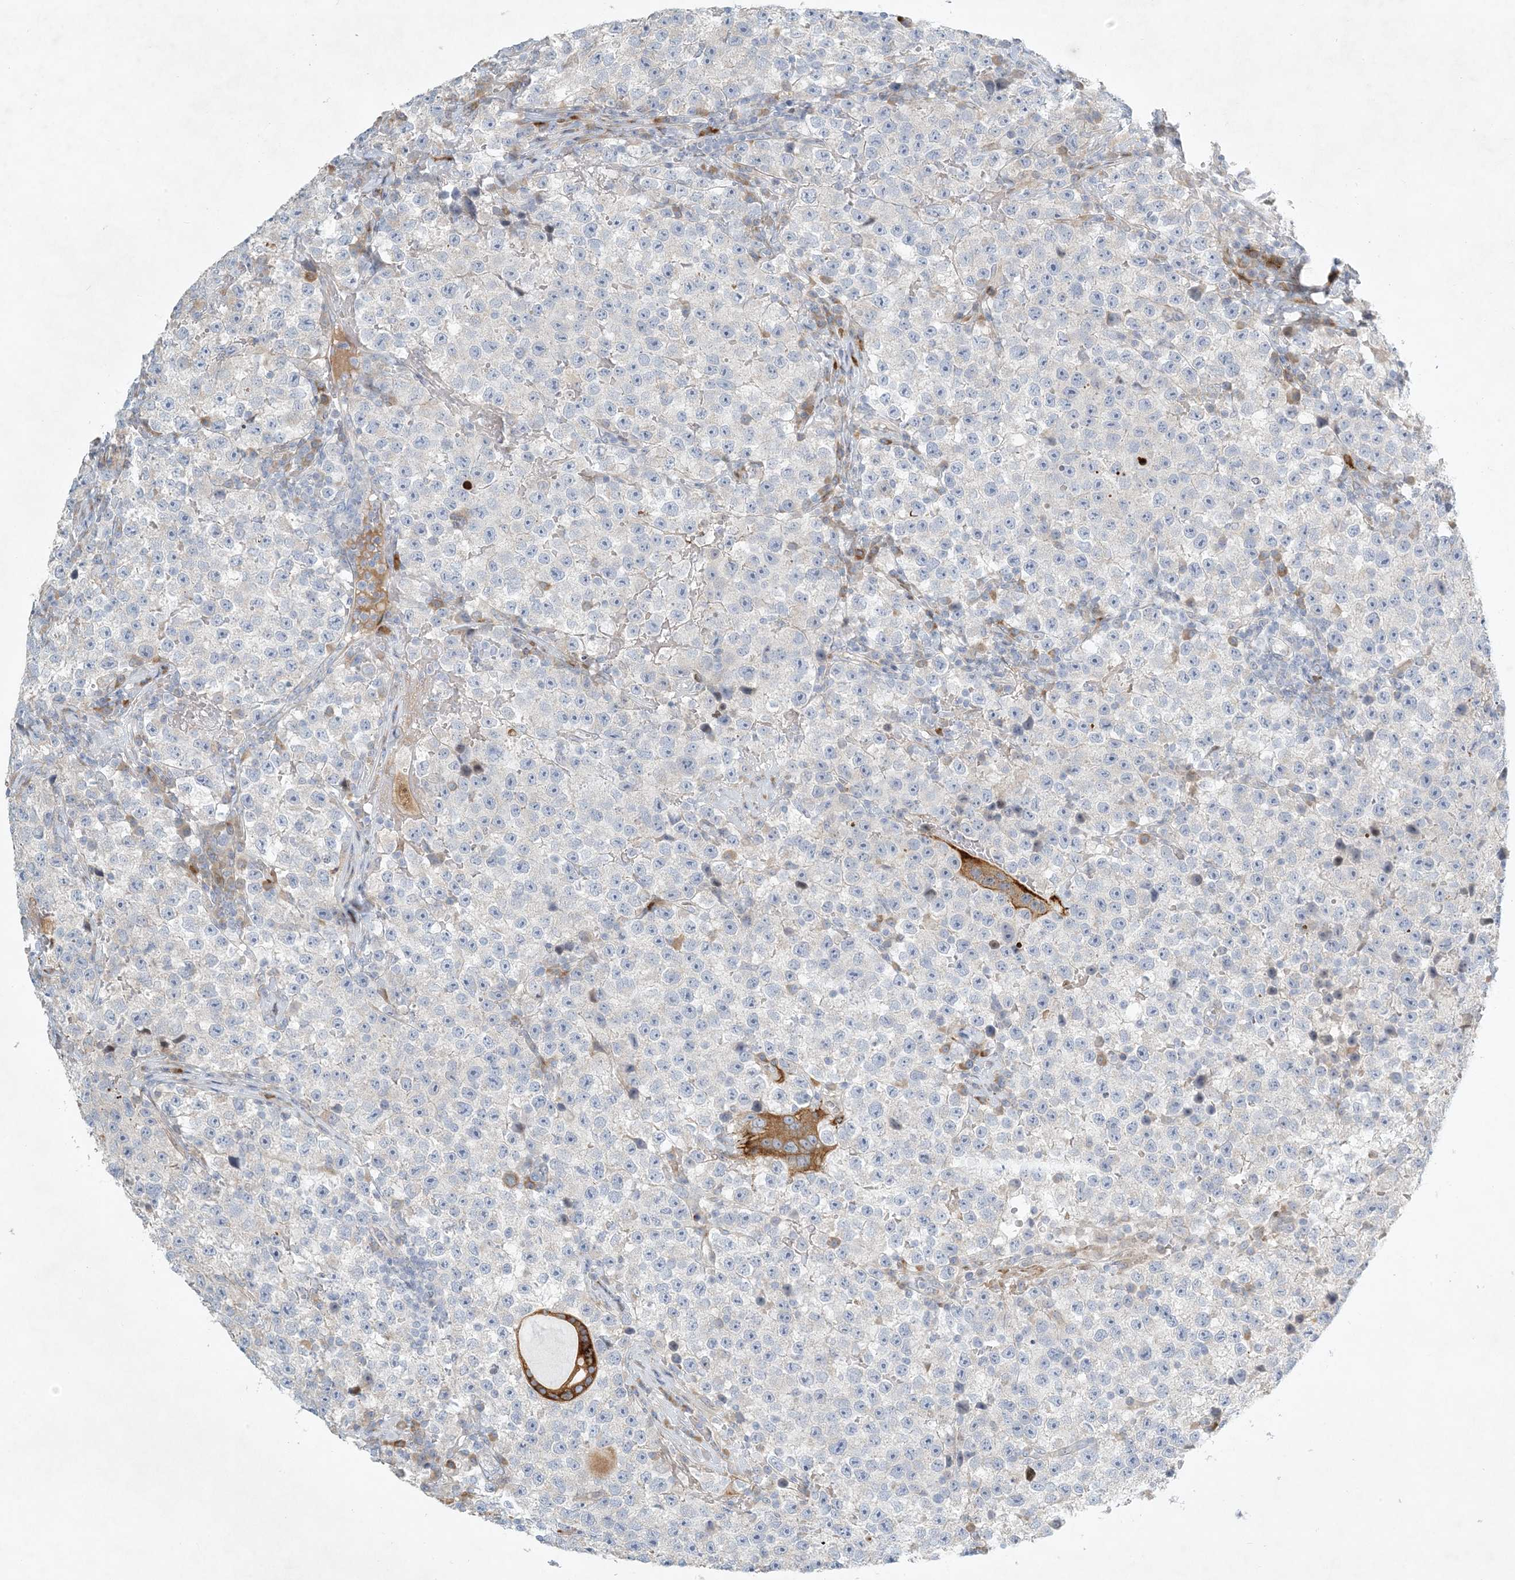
{"staining": {"intensity": "negative", "quantity": "none", "location": "none"}, "tissue": "testis cancer", "cell_type": "Tumor cells", "image_type": "cancer", "snomed": [{"axis": "morphology", "description": "Seminoma, NOS"}, {"axis": "topography", "description": "Testis"}], "caption": "There is no significant staining in tumor cells of testis cancer.", "gene": "ZNF385D", "patient": {"sex": "male", "age": 22}}